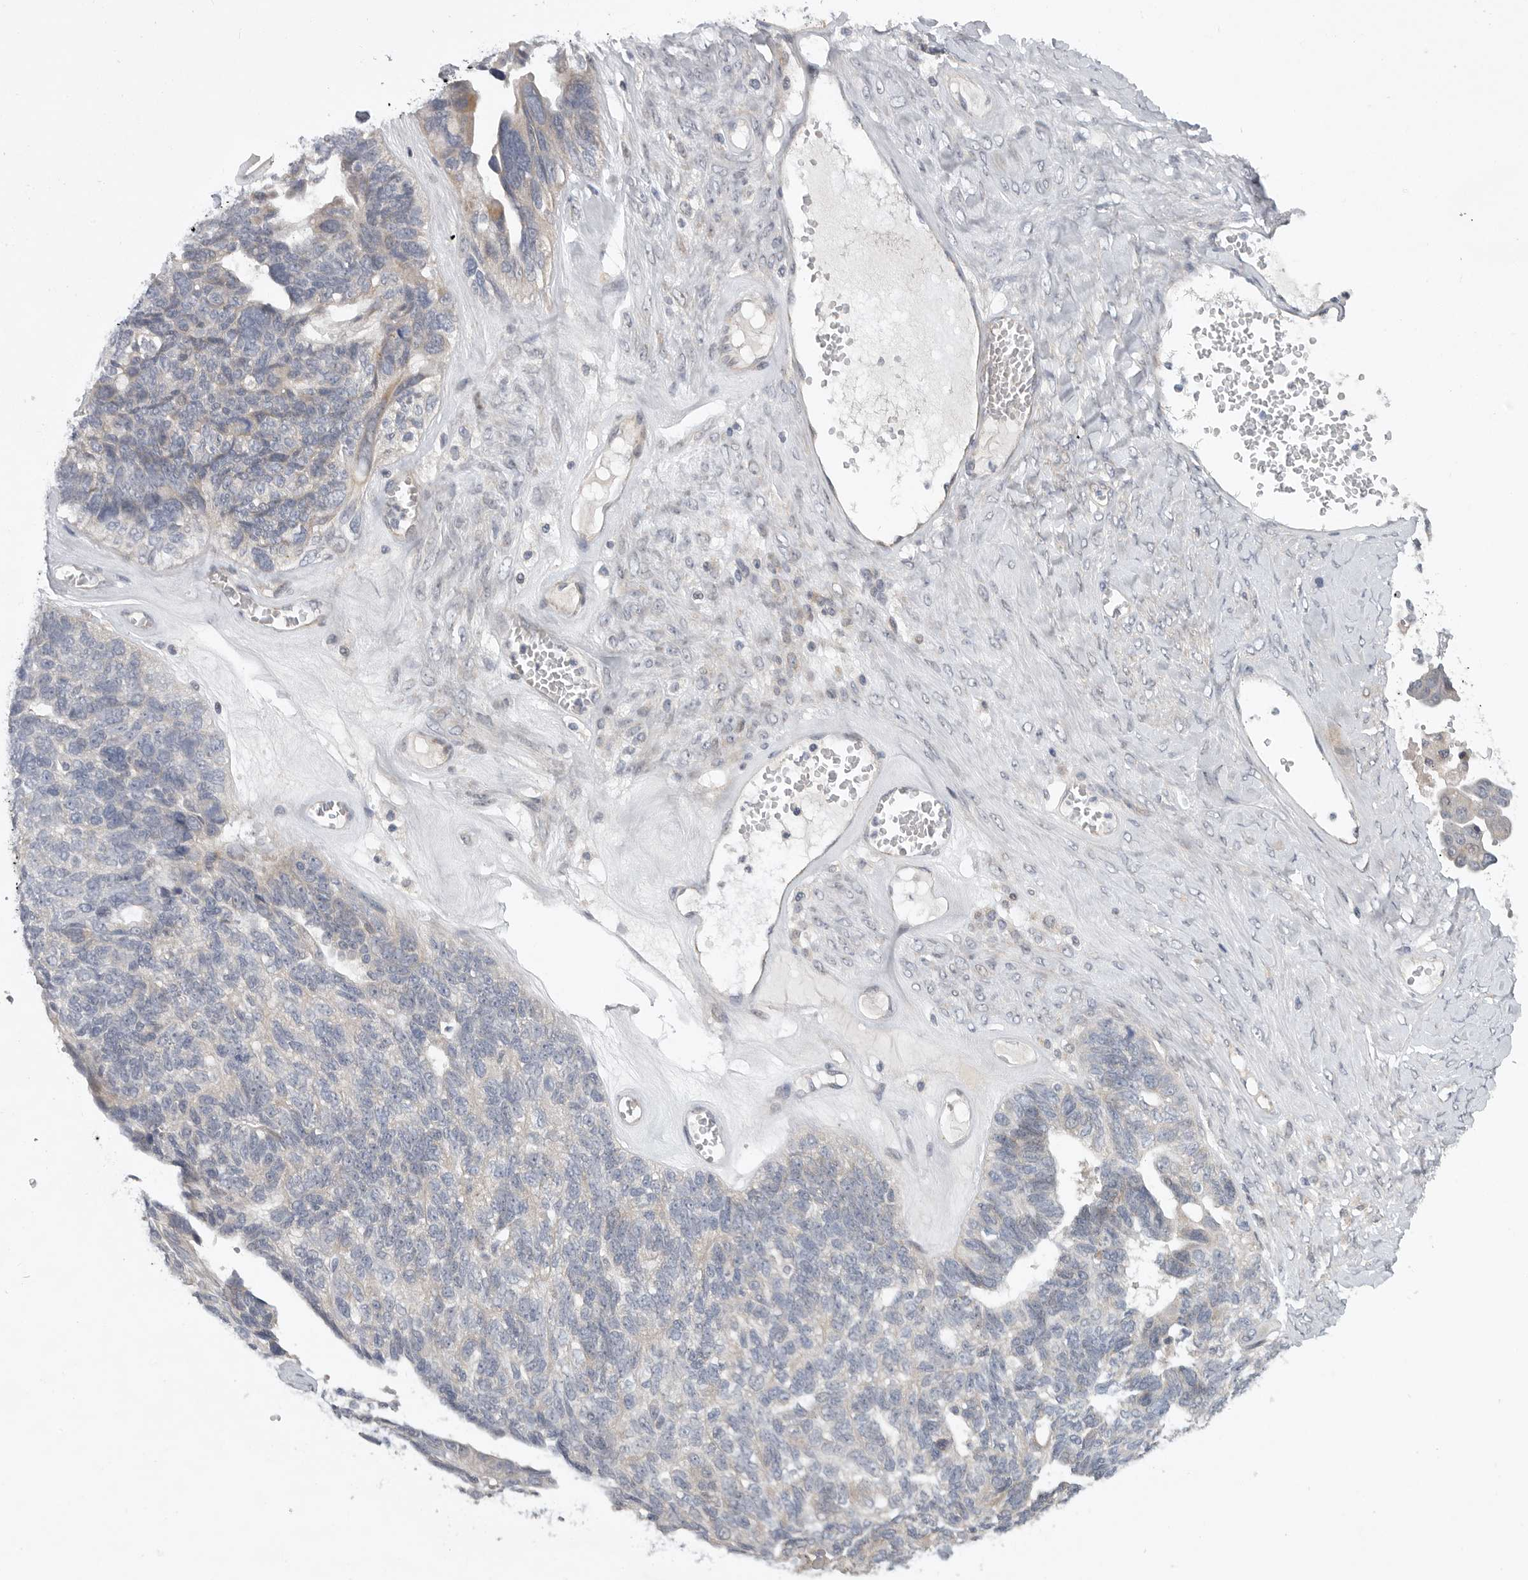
{"staining": {"intensity": "negative", "quantity": "none", "location": "none"}, "tissue": "ovarian cancer", "cell_type": "Tumor cells", "image_type": "cancer", "snomed": [{"axis": "morphology", "description": "Cystadenocarcinoma, serous, NOS"}, {"axis": "topography", "description": "Ovary"}], "caption": "A high-resolution micrograph shows immunohistochemistry (IHC) staining of serous cystadenocarcinoma (ovarian), which exhibits no significant expression in tumor cells.", "gene": "FBXO43", "patient": {"sex": "female", "age": 79}}